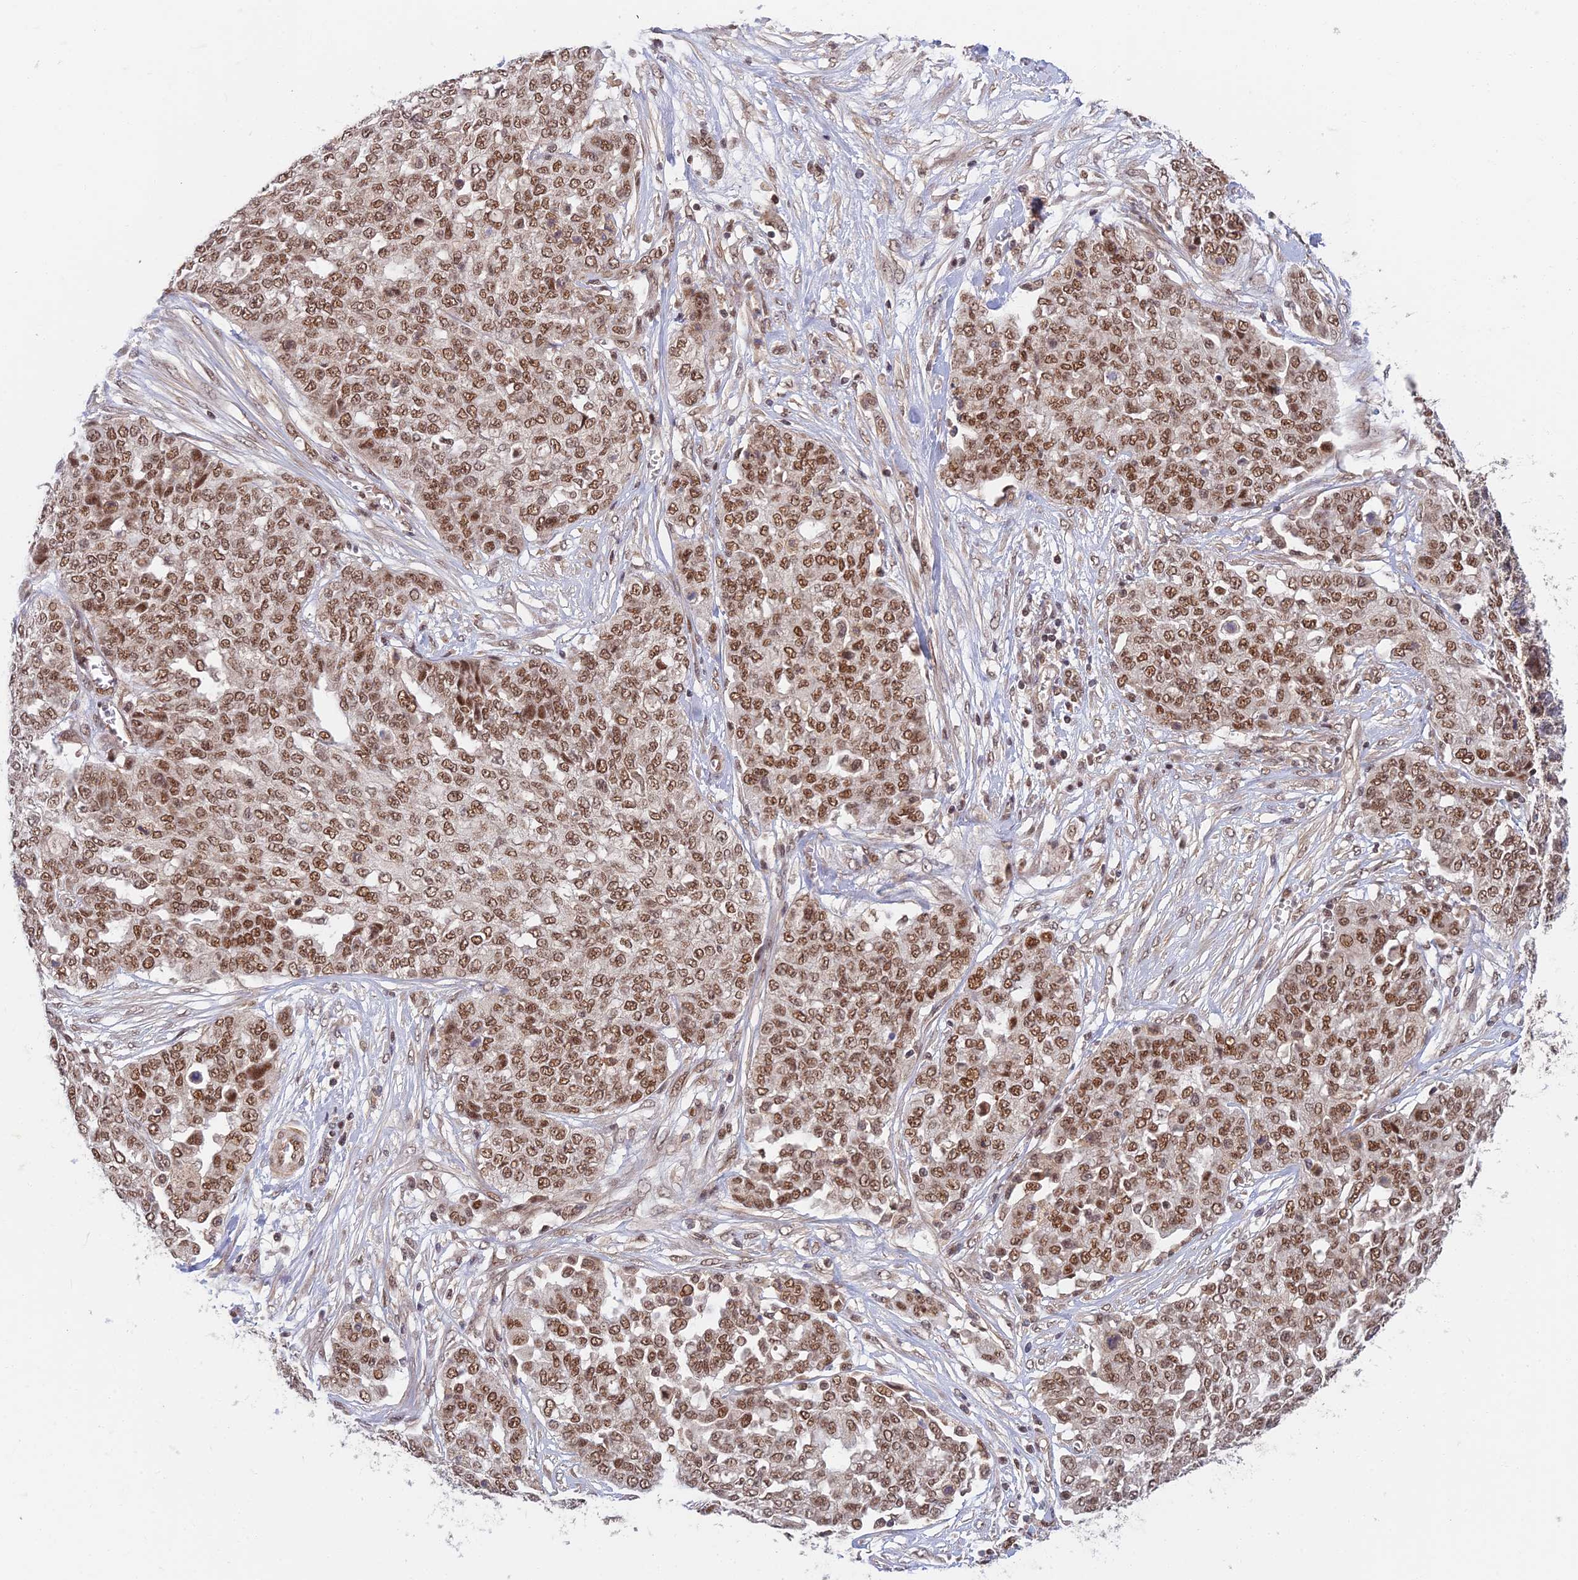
{"staining": {"intensity": "moderate", "quantity": ">75%", "location": "nuclear"}, "tissue": "ovarian cancer", "cell_type": "Tumor cells", "image_type": "cancer", "snomed": [{"axis": "morphology", "description": "Cystadenocarcinoma, serous, NOS"}, {"axis": "topography", "description": "Soft tissue"}, {"axis": "topography", "description": "Ovary"}], "caption": "Serous cystadenocarcinoma (ovarian) was stained to show a protein in brown. There is medium levels of moderate nuclear staining in approximately >75% of tumor cells. The protein is stained brown, and the nuclei are stained in blue (DAB IHC with brightfield microscopy, high magnification).", "gene": "TCEA2", "patient": {"sex": "female", "age": 57}}